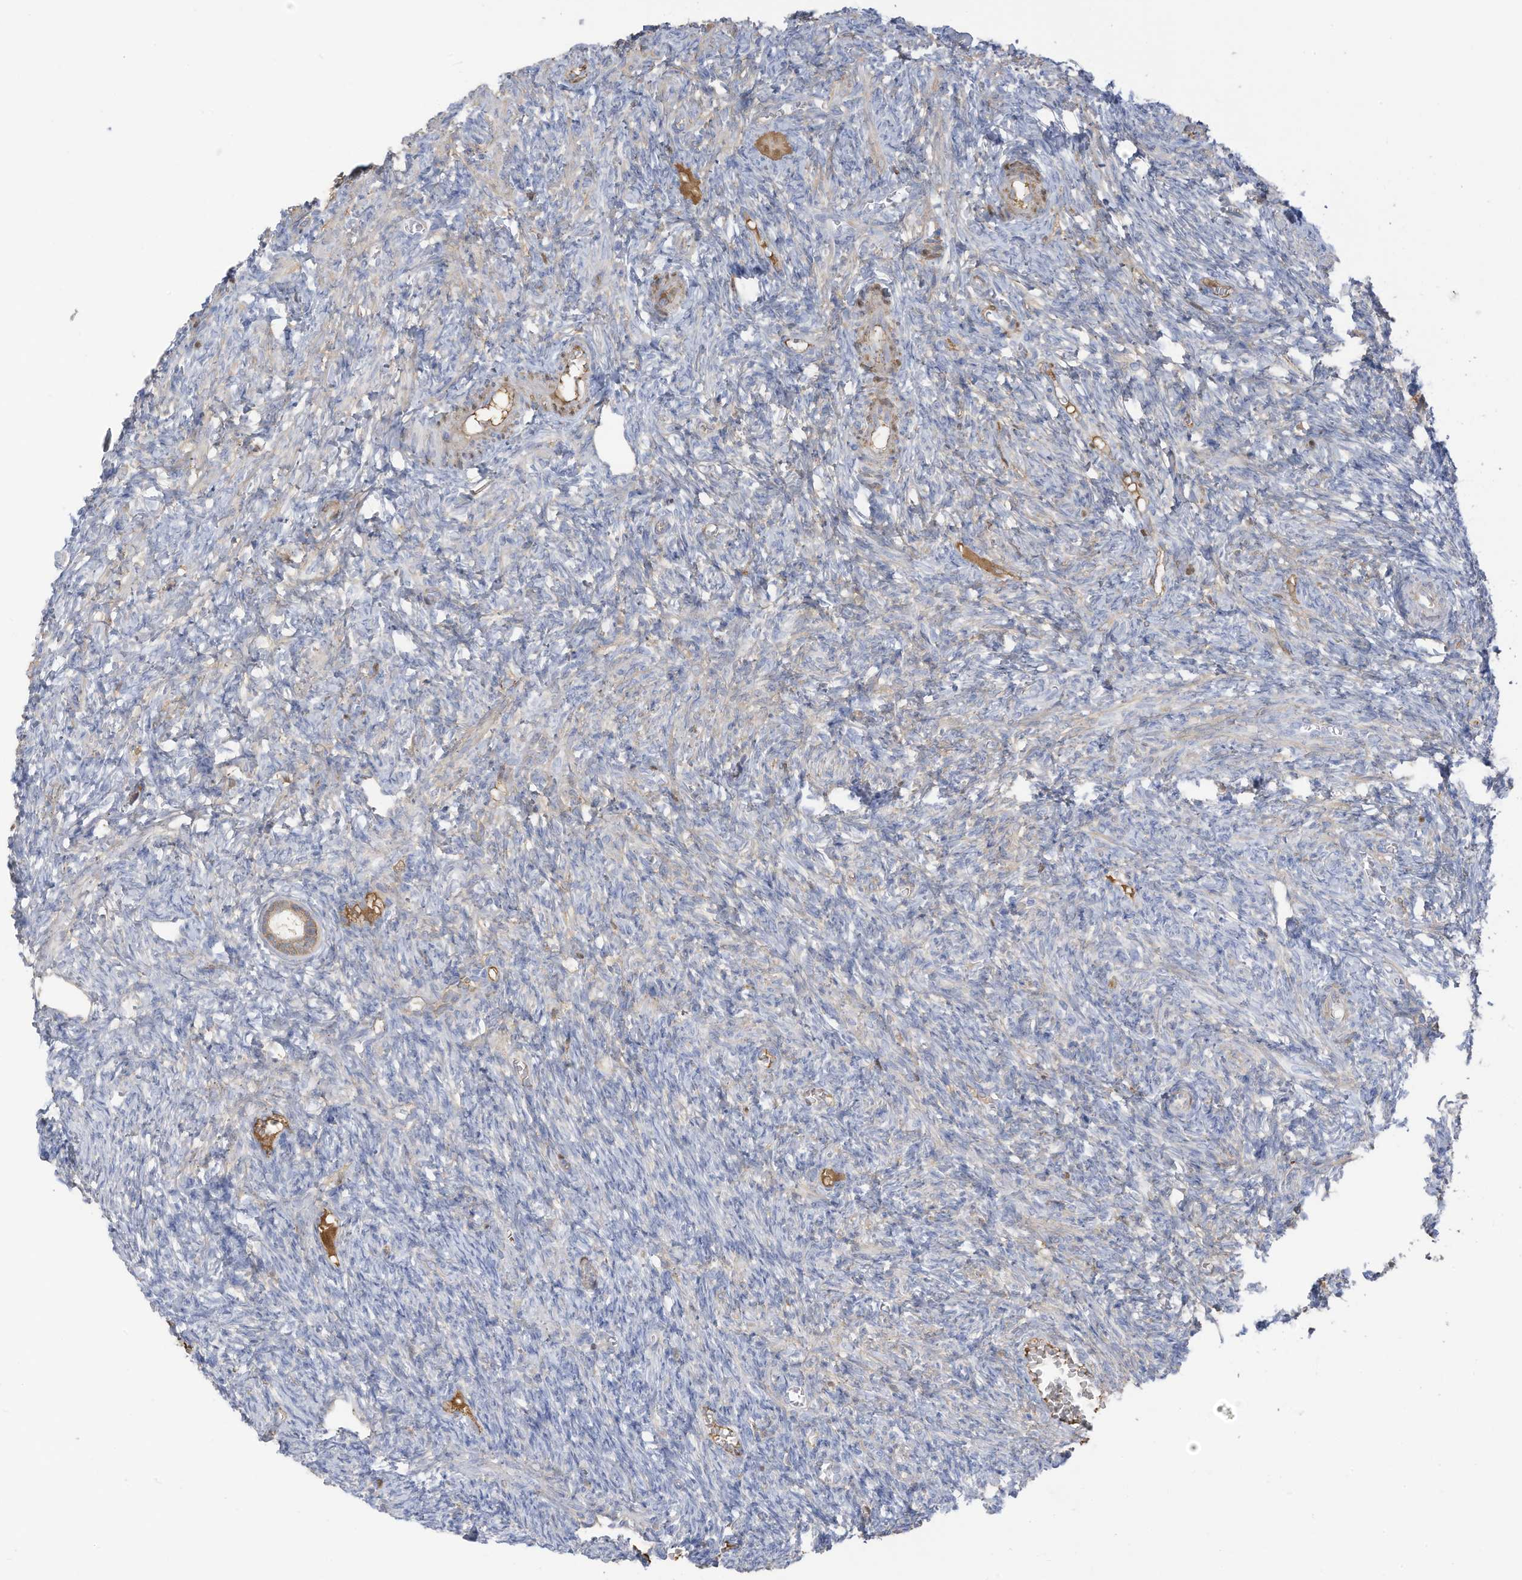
{"staining": {"intensity": "weak", "quantity": ">75%", "location": "cytoplasmic/membranous"}, "tissue": "ovary", "cell_type": "Follicle cells", "image_type": "normal", "snomed": [{"axis": "morphology", "description": "Normal tissue, NOS"}, {"axis": "topography", "description": "Ovary"}], "caption": "Brown immunohistochemical staining in normal human ovary exhibits weak cytoplasmic/membranous staining in approximately >75% of follicle cells. (Brightfield microscopy of DAB IHC at high magnification).", "gene": "HSD17B13", "patient": {"sex": "female", "age": 27}}